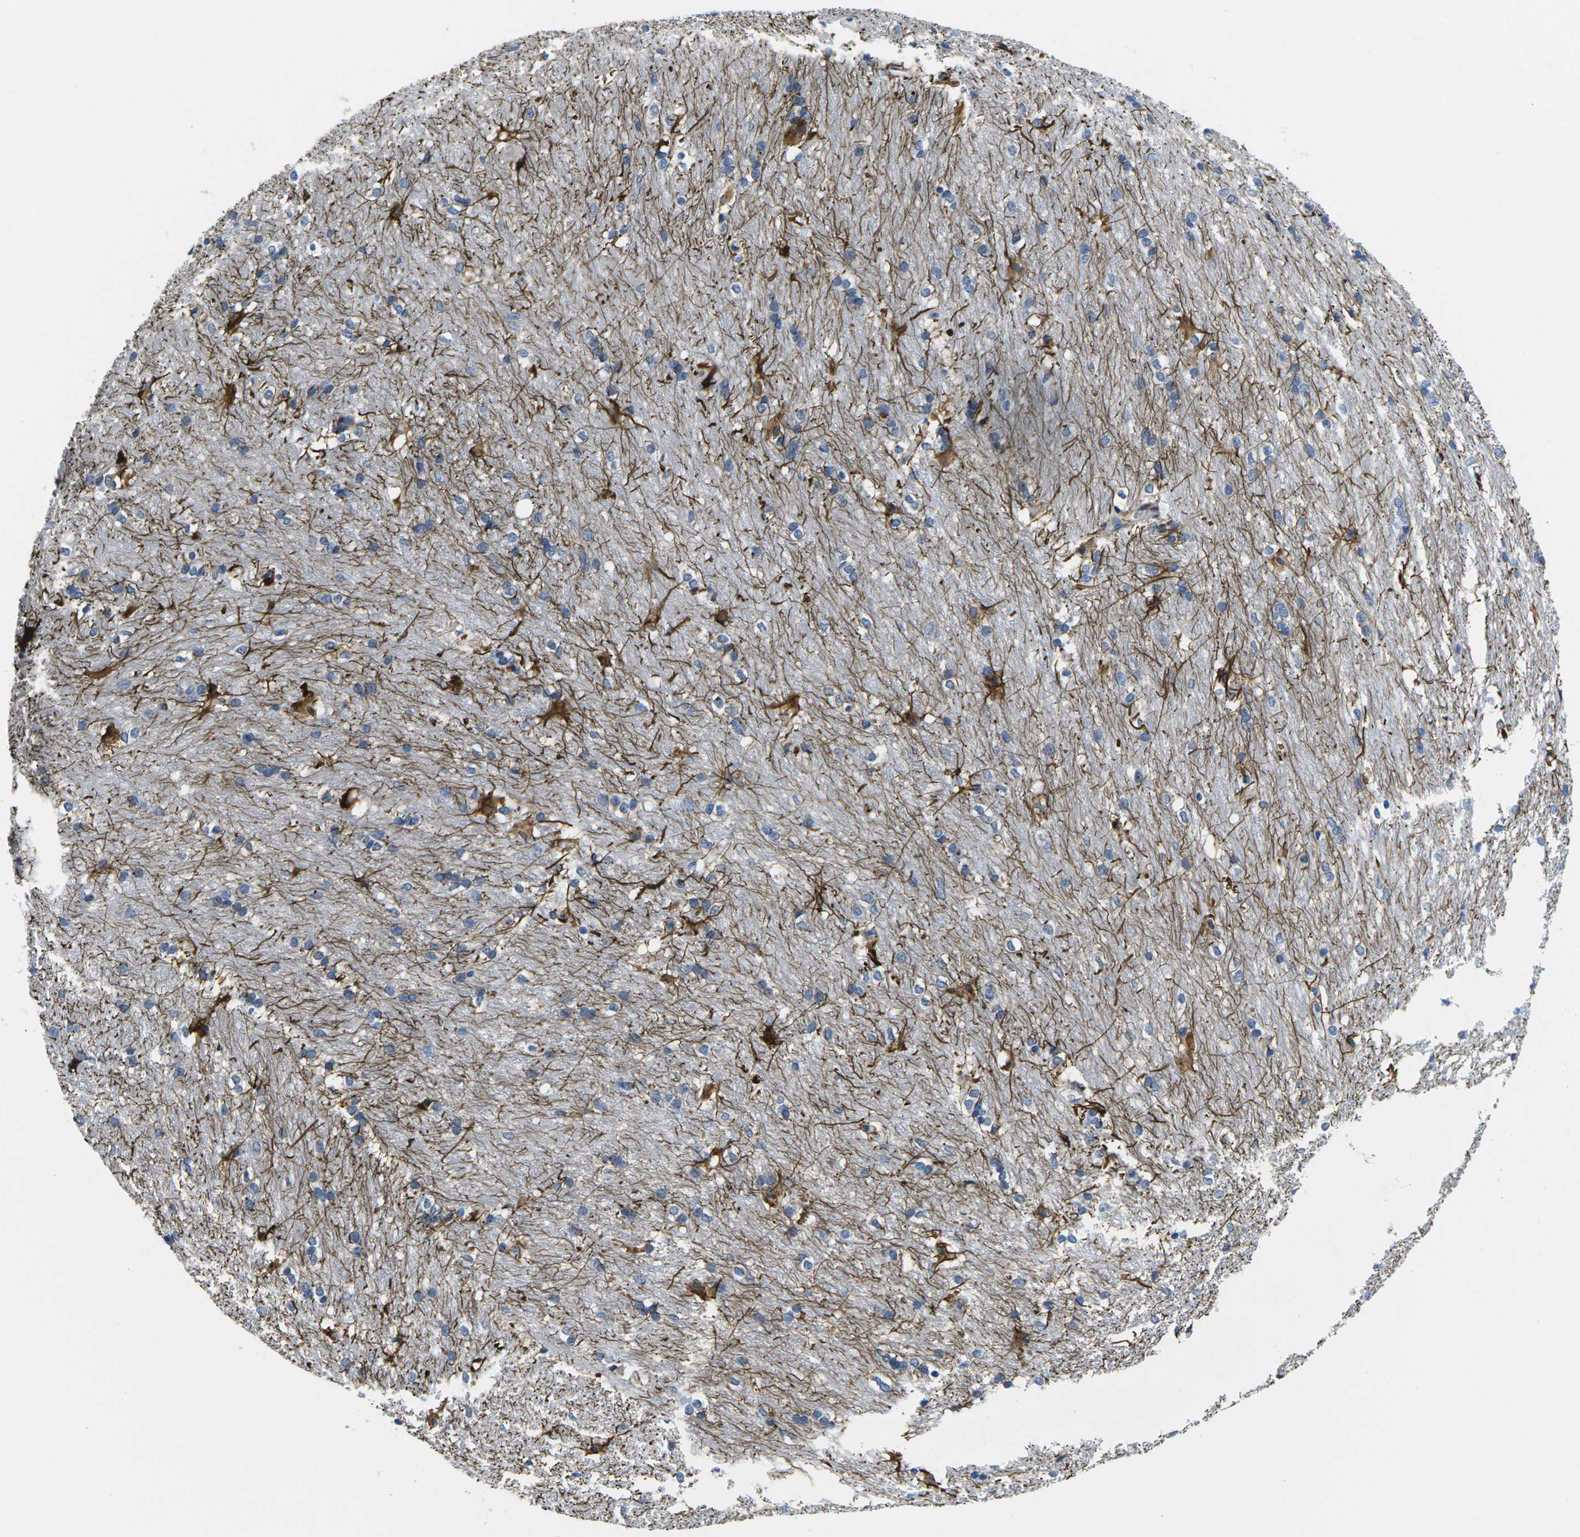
{"staining": {"intensity": "strong", "quantity": "<25%", "location": "cytoplasmic/membranous"}, "tissue": "caudate", "cell_type": "Glial cells", "image_type": "normal", "snomed": [{"axis": "morphology", "description": "Normal tissue, NOS"}, {"axis": "topography", "description": "Lateral ventricle wall"}], "caption": "Human caudate stained with a protein marker exhibits strong staining in glial cells.", "gene": "TSPAN2", "patient": {"sex": "female", "age": 19}}